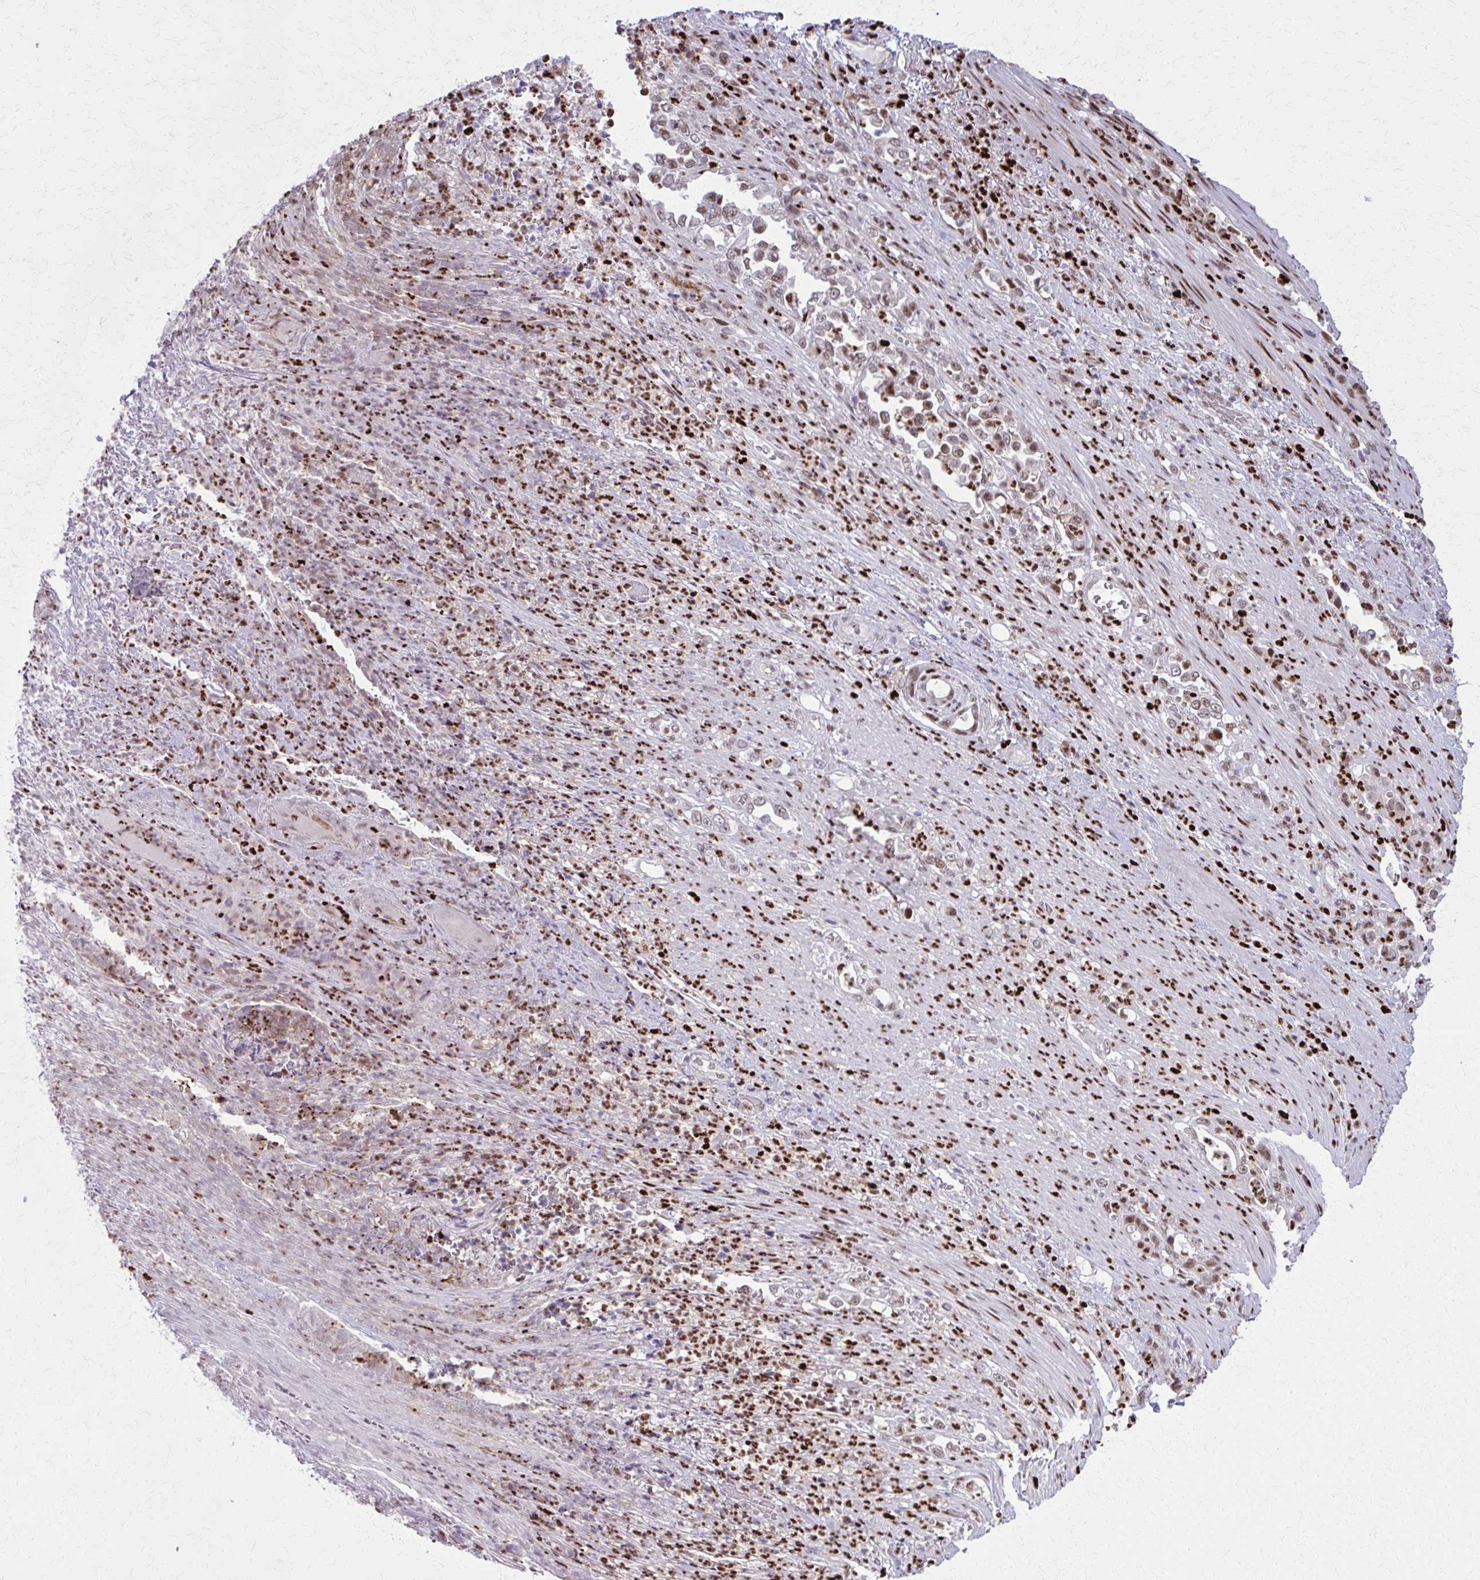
{"staining": {"intensity": "weak", "quantity": "25%-75%", "location": "nuclear"}, "tissue": "stomach cancer", "cell_type": "Tumor cells", "image_type": "cancer", "snomed": [{"axis": "morphology", "description": "Normal tissue, NOS"}, {"axis": "morphology", "description": "Adenocarcinoma, NOS"}, {"axis": "topography", "description": "Stomach"}], "caption": "Tumor cells reveal low levels of weak nuclear positivity in about 25%-75% of cells in human adenocarcinoma (stomach).", "gene": "ZNF559", "patient": {"sex": "female", "age": 79}}